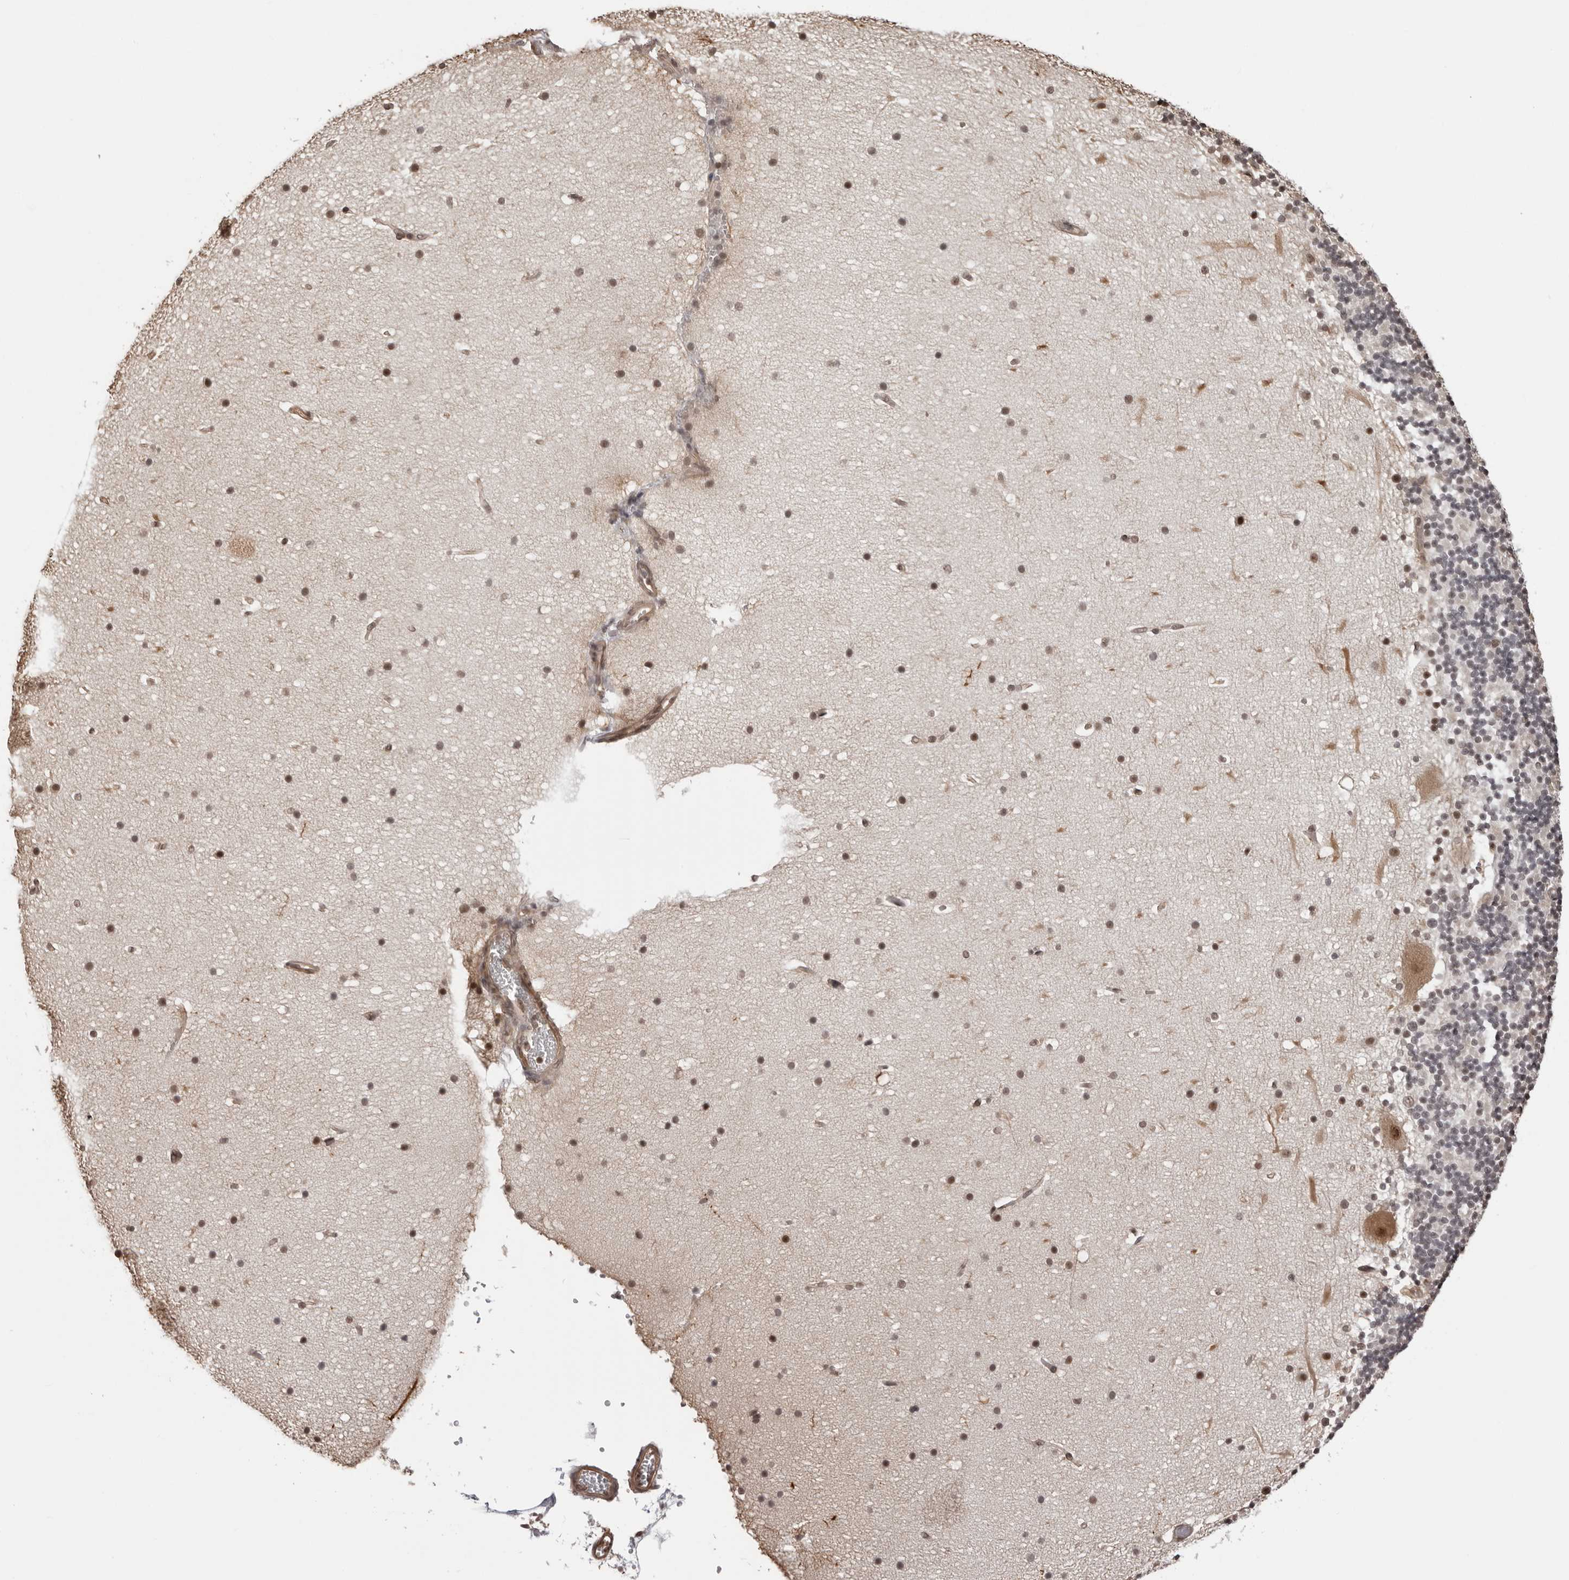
{"staining": {"intensity": "weak", "quantity": "25%-75%", "location": "nuclear"}, "tissue": "cerebellum", "cell_type": "Cells in granular layer", "image_type": "normal", "snomed": [{"axis": "morphology", "description": "Normal tissue, NOS"}, {"axis": "topography", "description": "Cerebellum"}], "caption": "Weak nuclear positivity for a protein is present in approximately 25%-75% of cells in granular layer of benign cerebellum using immunohistochemistry.", "gene": "SDE2", "patient": {"sex": "male", "age": 57}}